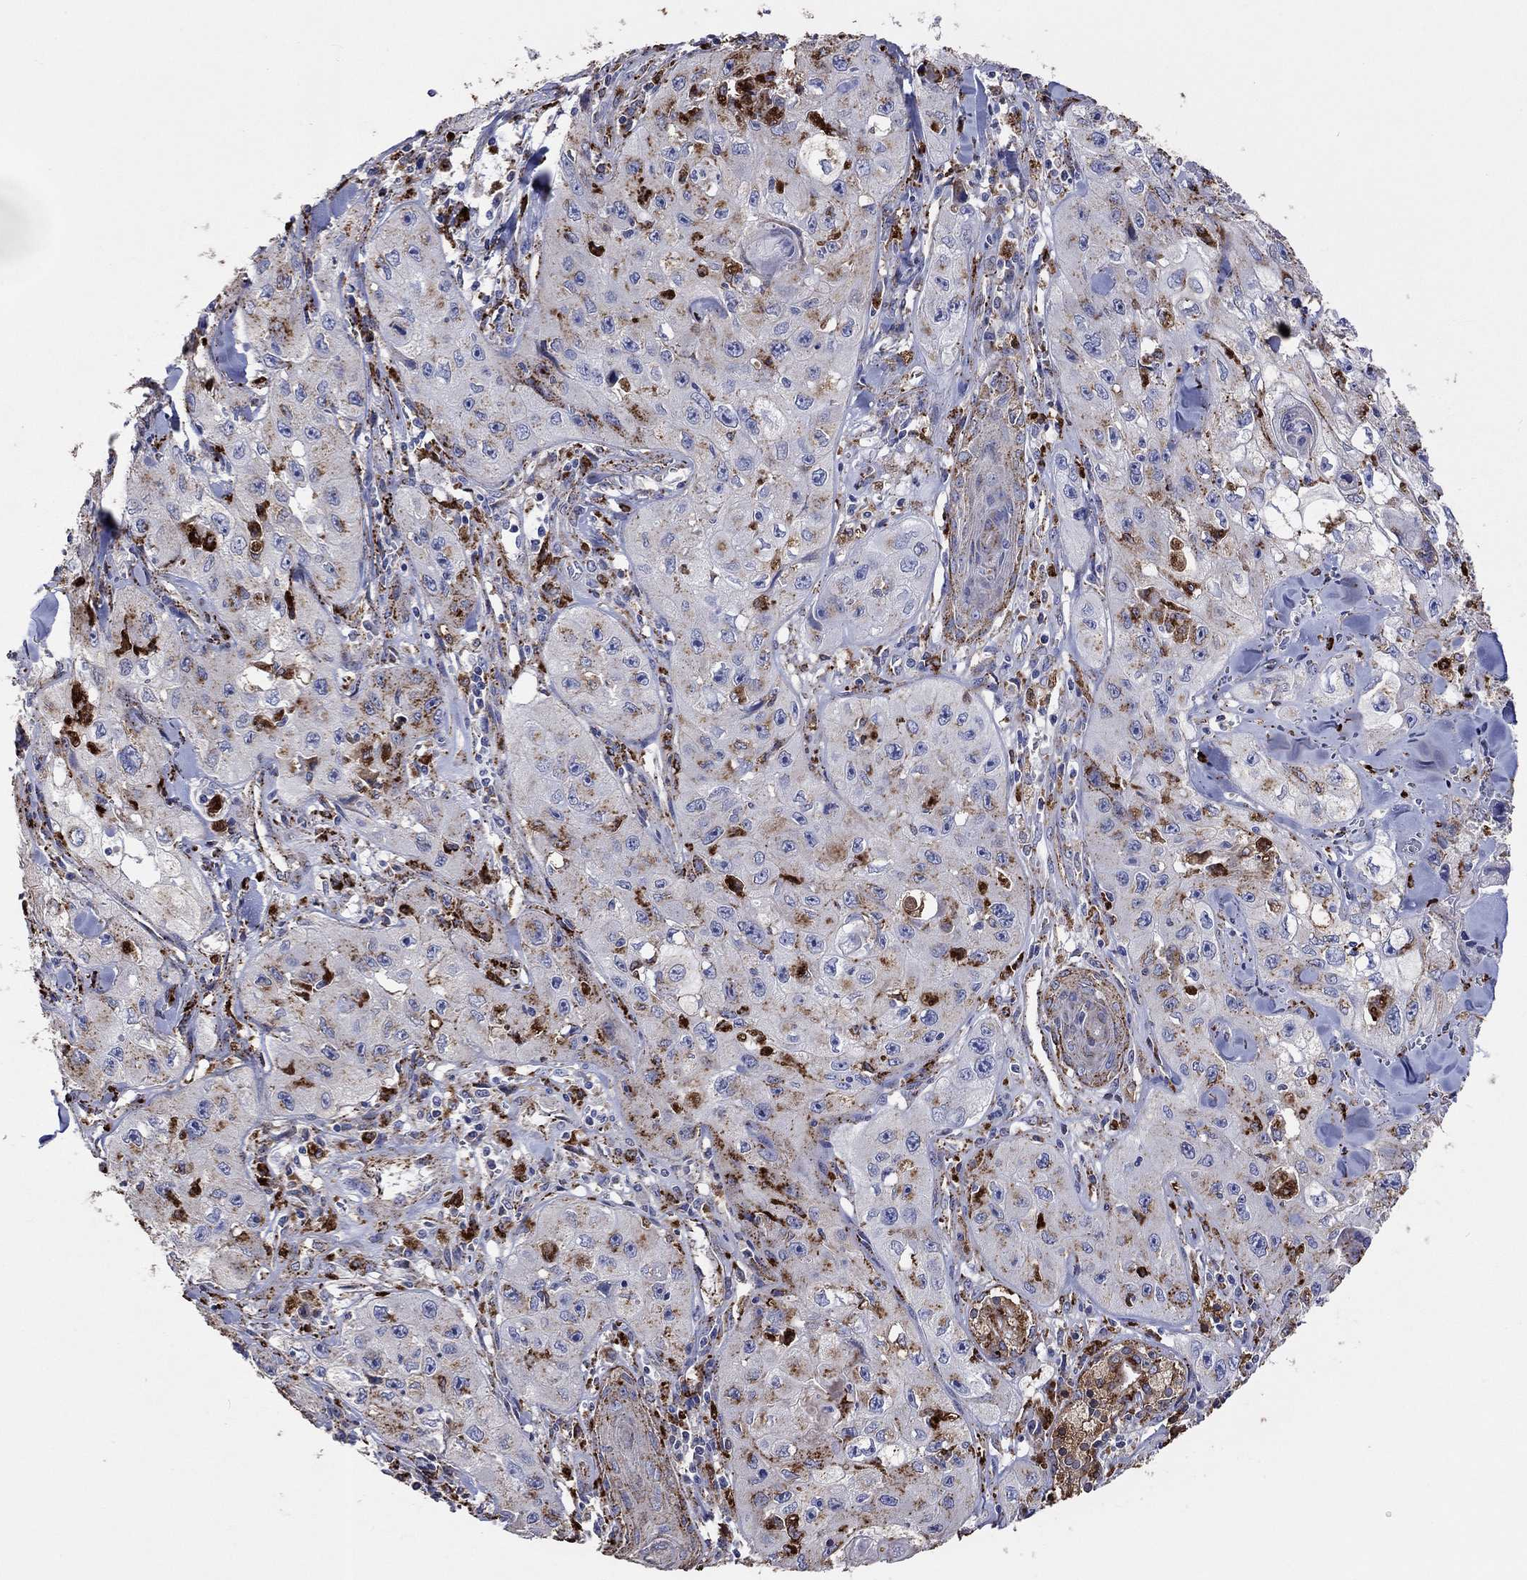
{"staining": {"intensity": "moderate", "quantity": "25%-75%", "location": "cytoplasmic/membranous"}, "tissue": "skin cancer", "cell_type": "Tumor cells", "image_type": "cancer", "snomed": [{"axis": "morphology", "description": "Squamous cell carcinoma, NOS"}, {"axis": "topography", "description": "Skin"}, {"axis": "topography", "description": "Subcutis"}], "caption": "Human skin cancer (squamous cell carcinoma) stained with a protein marker shows moderate staining in tumor cells.", "gene": "CTSB", "patient": {"sex": "male", "age": 73}}